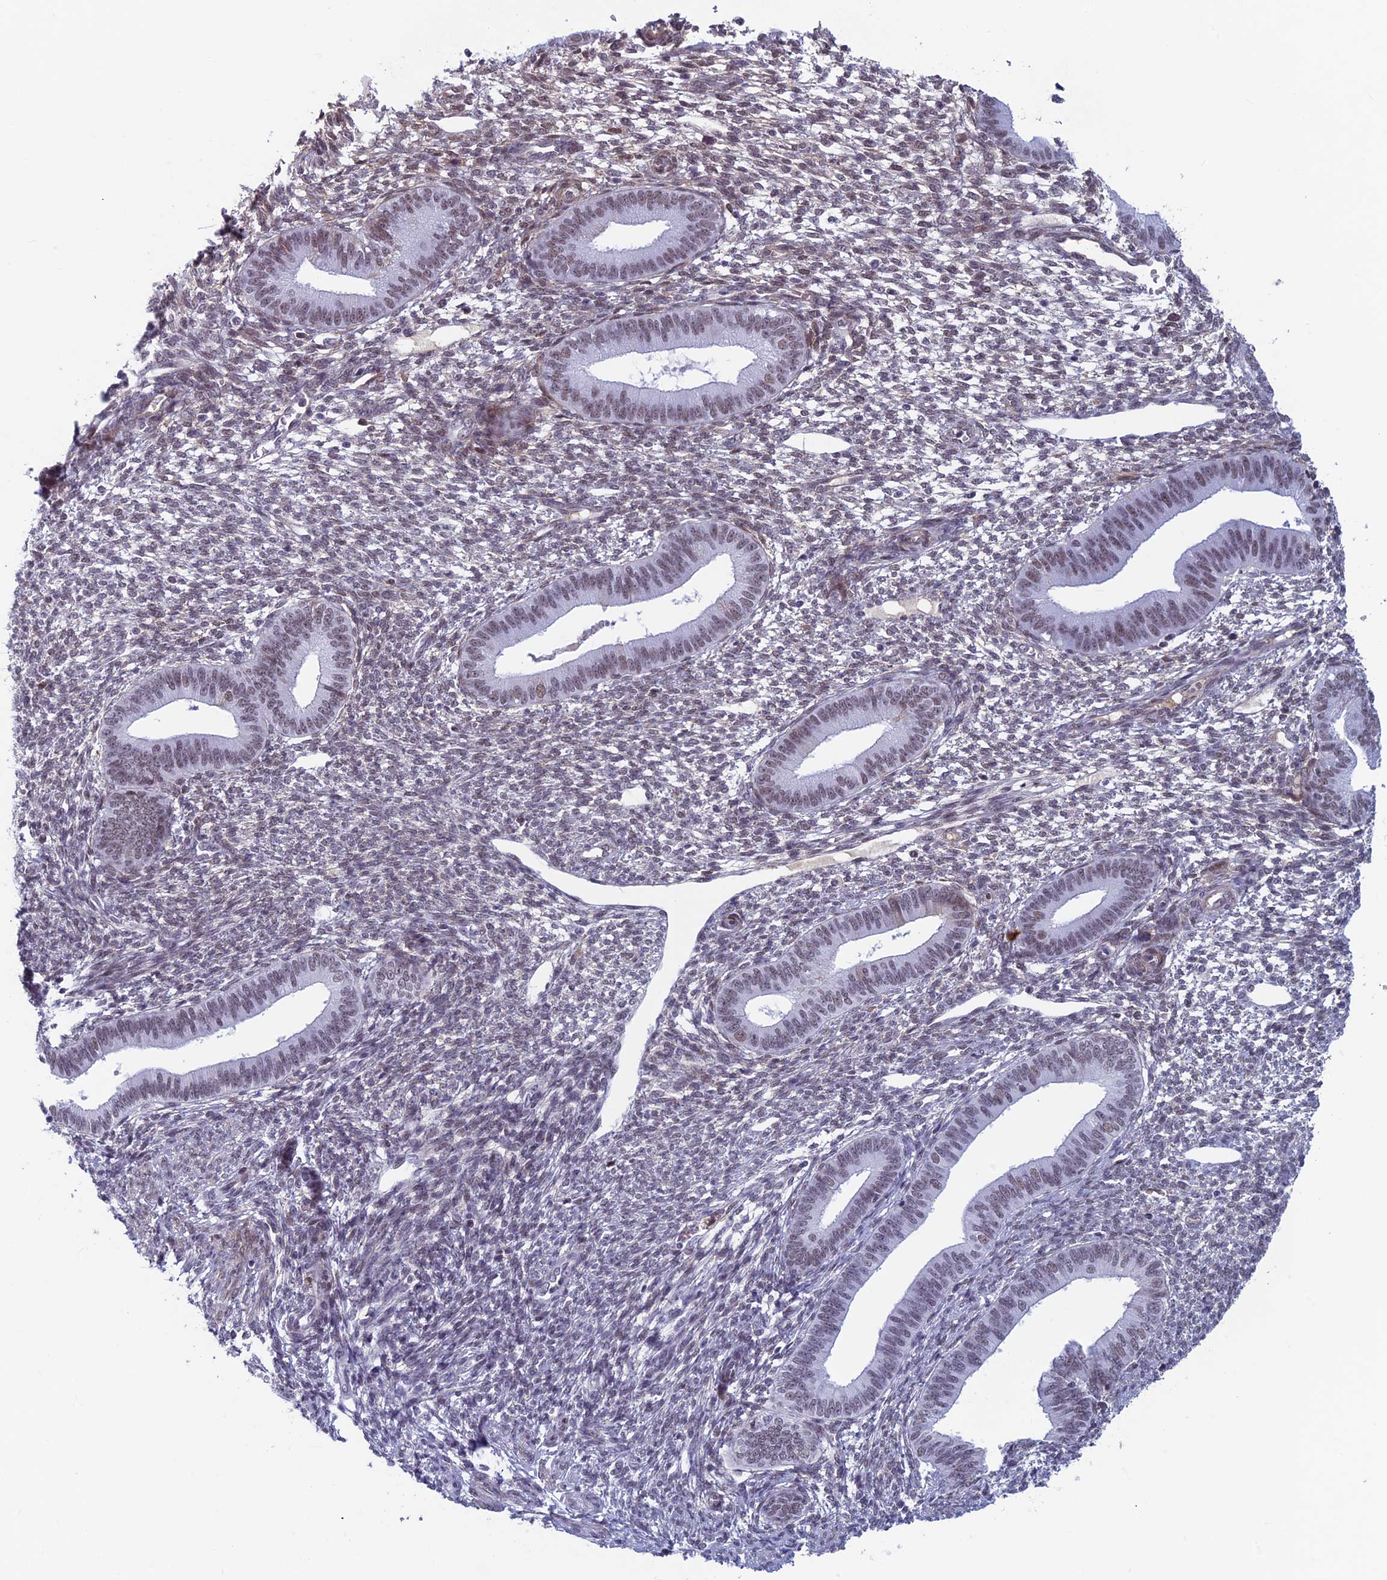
{"staining": {"intensity": "weak", "quantity": "25%-75%", "location": "nuclear"}, "tissue": "endometrium", "cell_type": "Cells in endometrial stroma", "image_type": "normal", "snomed": [{"axis": "morphology", "description": "Normal tissue, NOS"}, {"axis": "topography", "description": "Endometrium"}], "caption": "Endometrium stained for a protein (brown) displays weak nuclear positive expression in about 25%-75% of cells in endometrial stroma.", "gene": "ASH2L", "patient": {"sex": "female", "age": 46}}